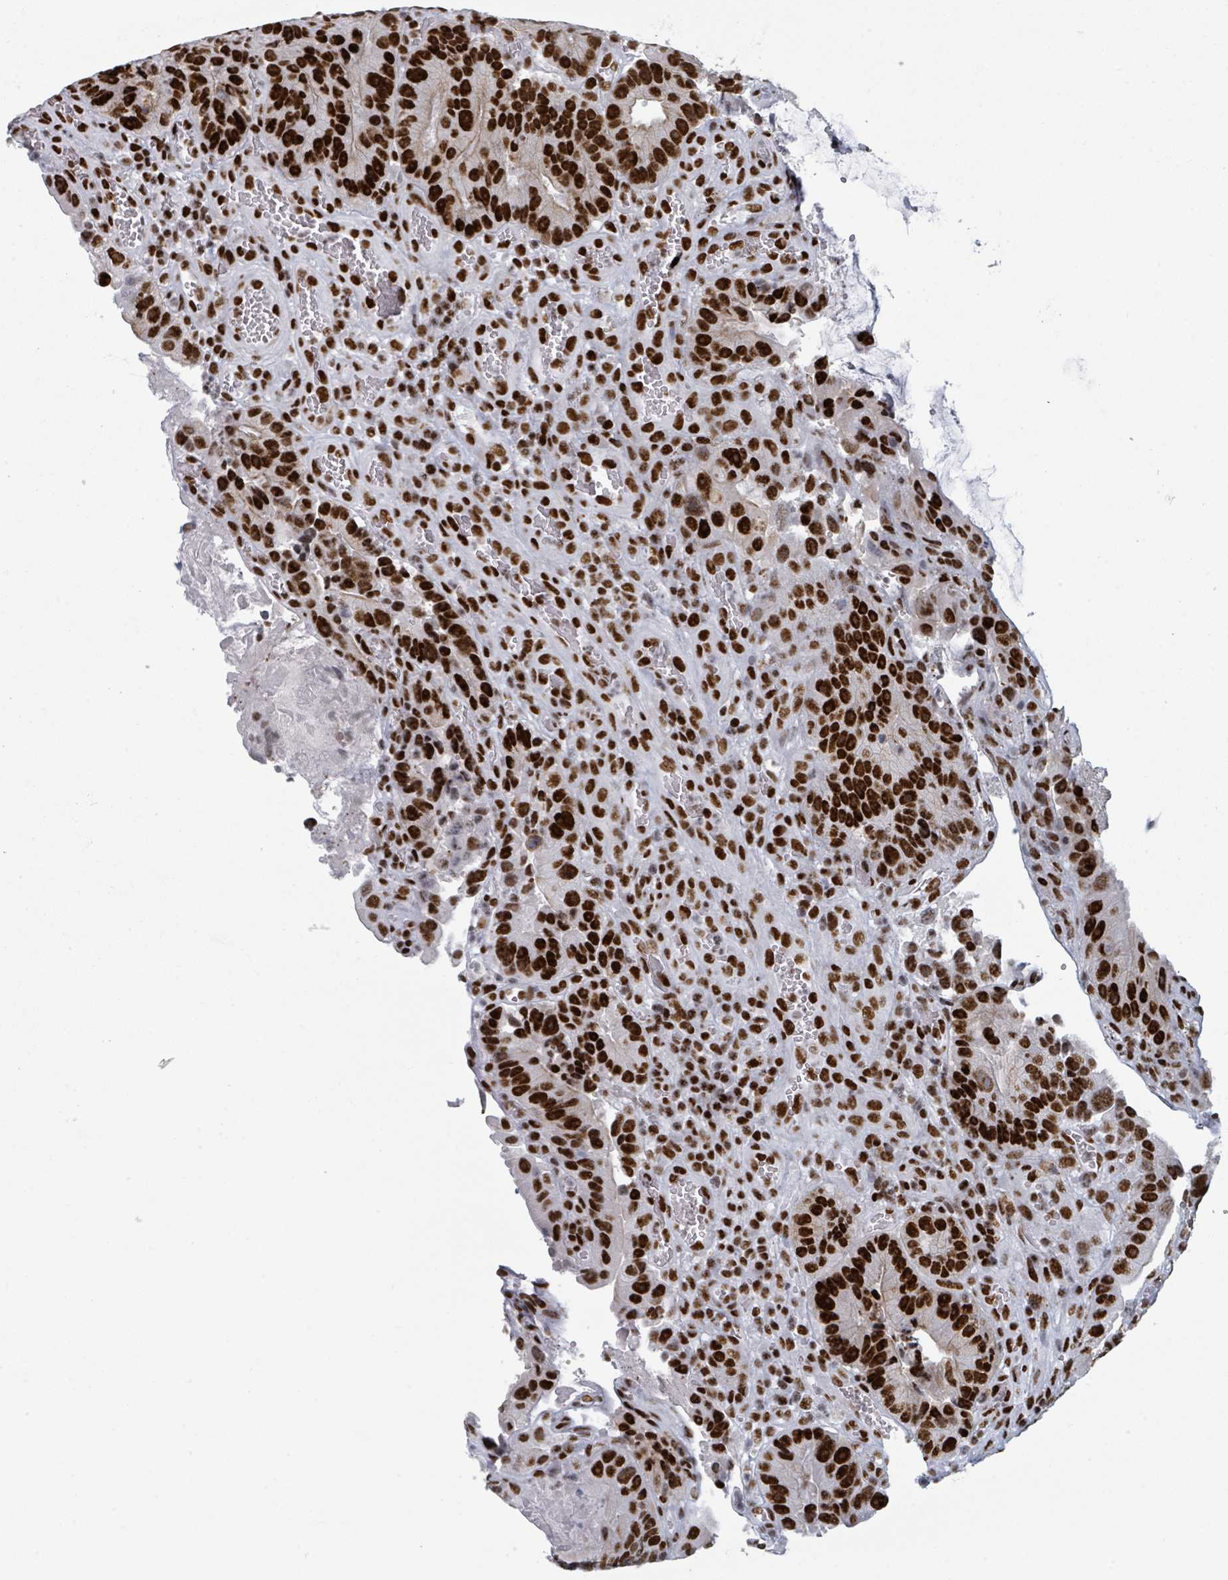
{"staining": {"intensity": "strong", "quantity": ">75%", "location": "nuclear"}, "tissue": "colorectal cancer", "cell_type": "Tumor cells", "image_type": "cancer", "snomed": [{"axis": "morphology", "description": "Adenocarcinoma, NOS"}, {"axis": "topography", "description": "Colon"}], "caption": "Immunohistochemistry (IHC) (DAB (3,3'-diaminobenzidine)) staining of human colorectal cancer displays strong nuclear protein expression in approximately >75% of tumor cells.", "gene": "DHX16", "patient": {"sex": "female", "age": 86}}